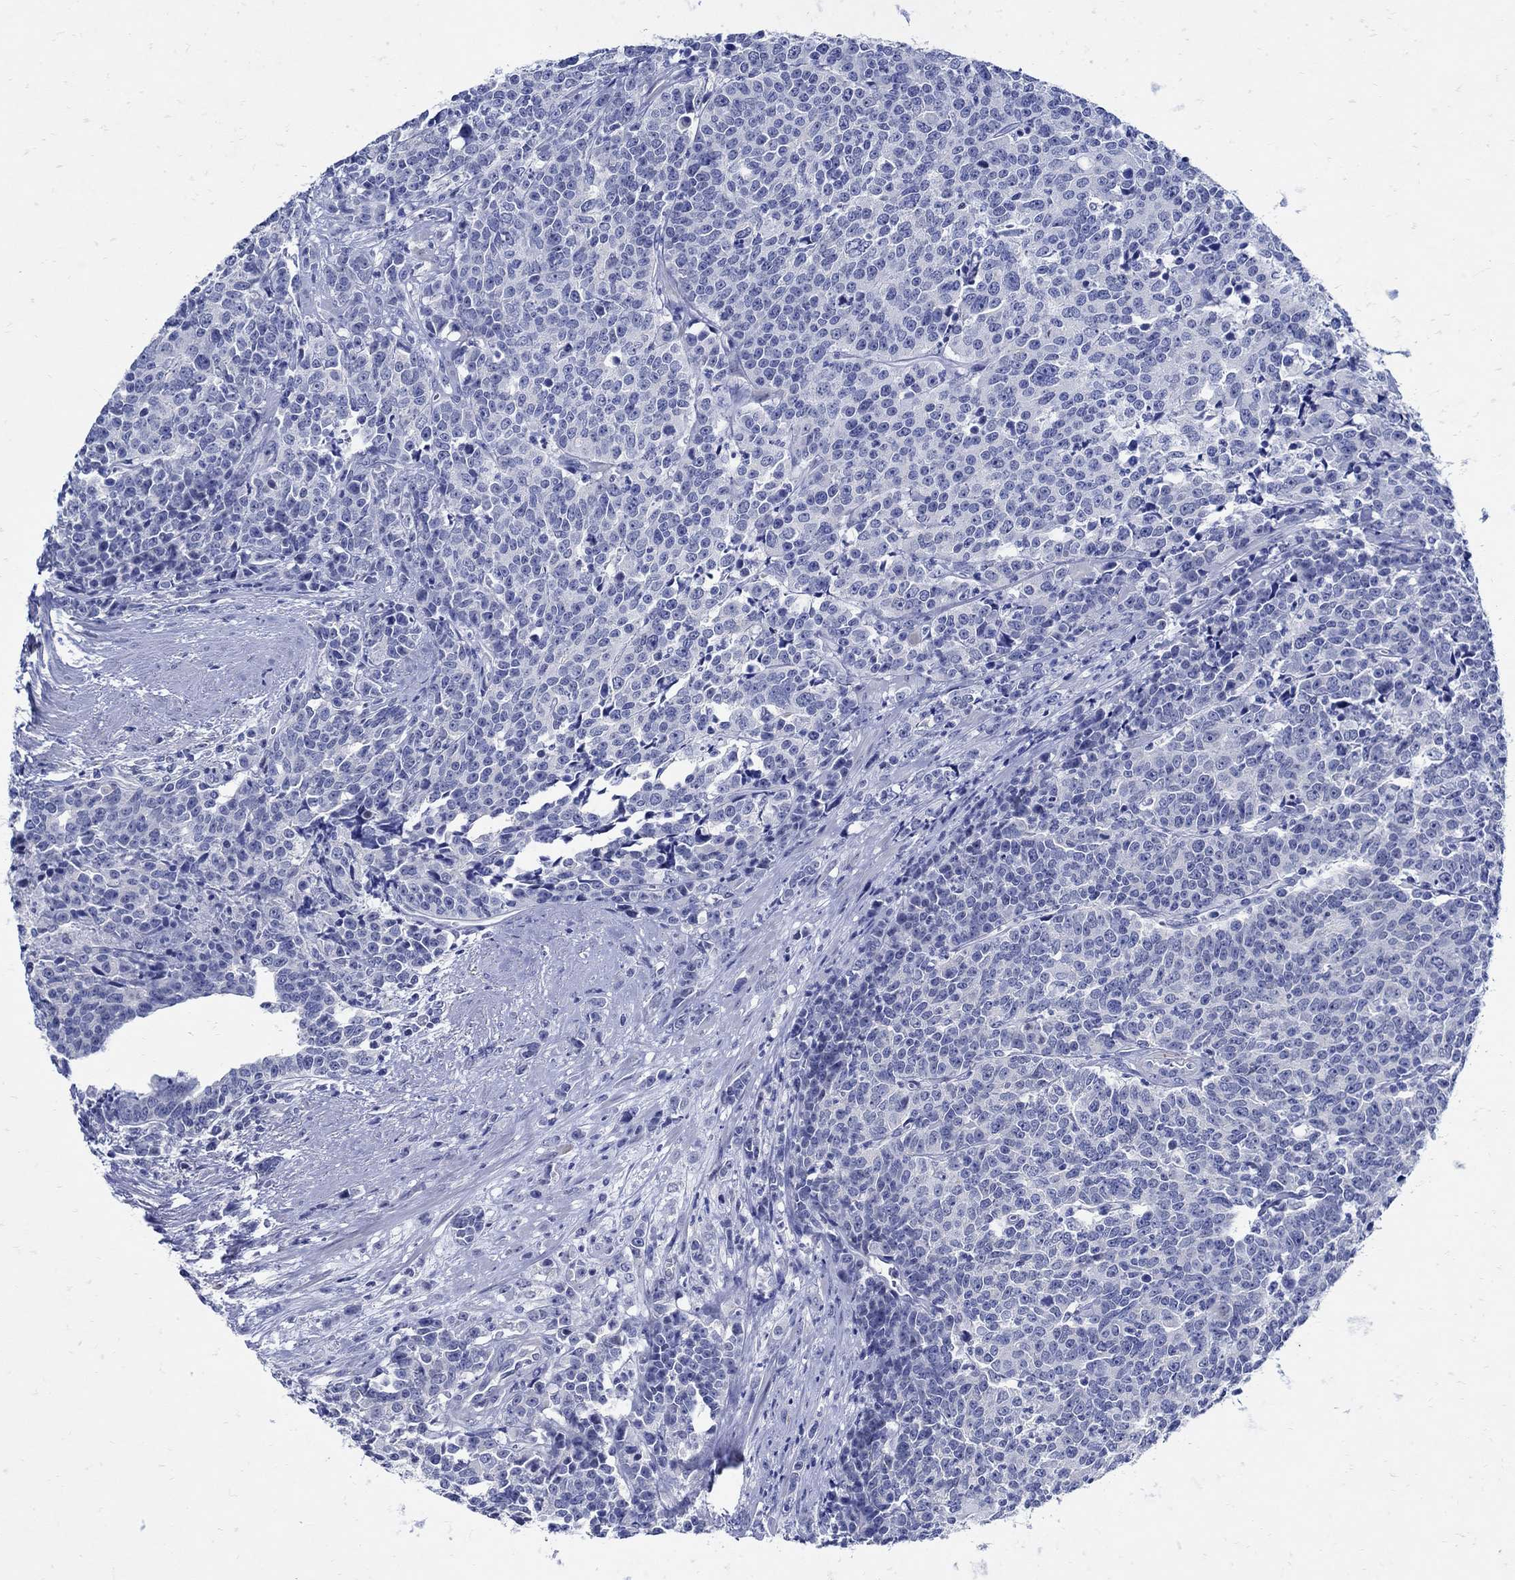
{"staining": {"intensity": "negative", "quantity": "none", "location": "none"}, "tissue": "prostate cancer", "cell_type": "Tumor cells", "image_type": "cancer", "snomed": [{"axis": "morphology", "description": "Adenocarcinoma, NOS"}, {"axis": "topography", "description": "Prostate"}], "caption": "DAB (3,3'-diaminobenzidine) immunohistochemical staining of human adenocarcinoma (prostate) shows no significant staining in tumor cells.", "gene": "NOS1", "patient": {"sex": "male", "age": 67}}